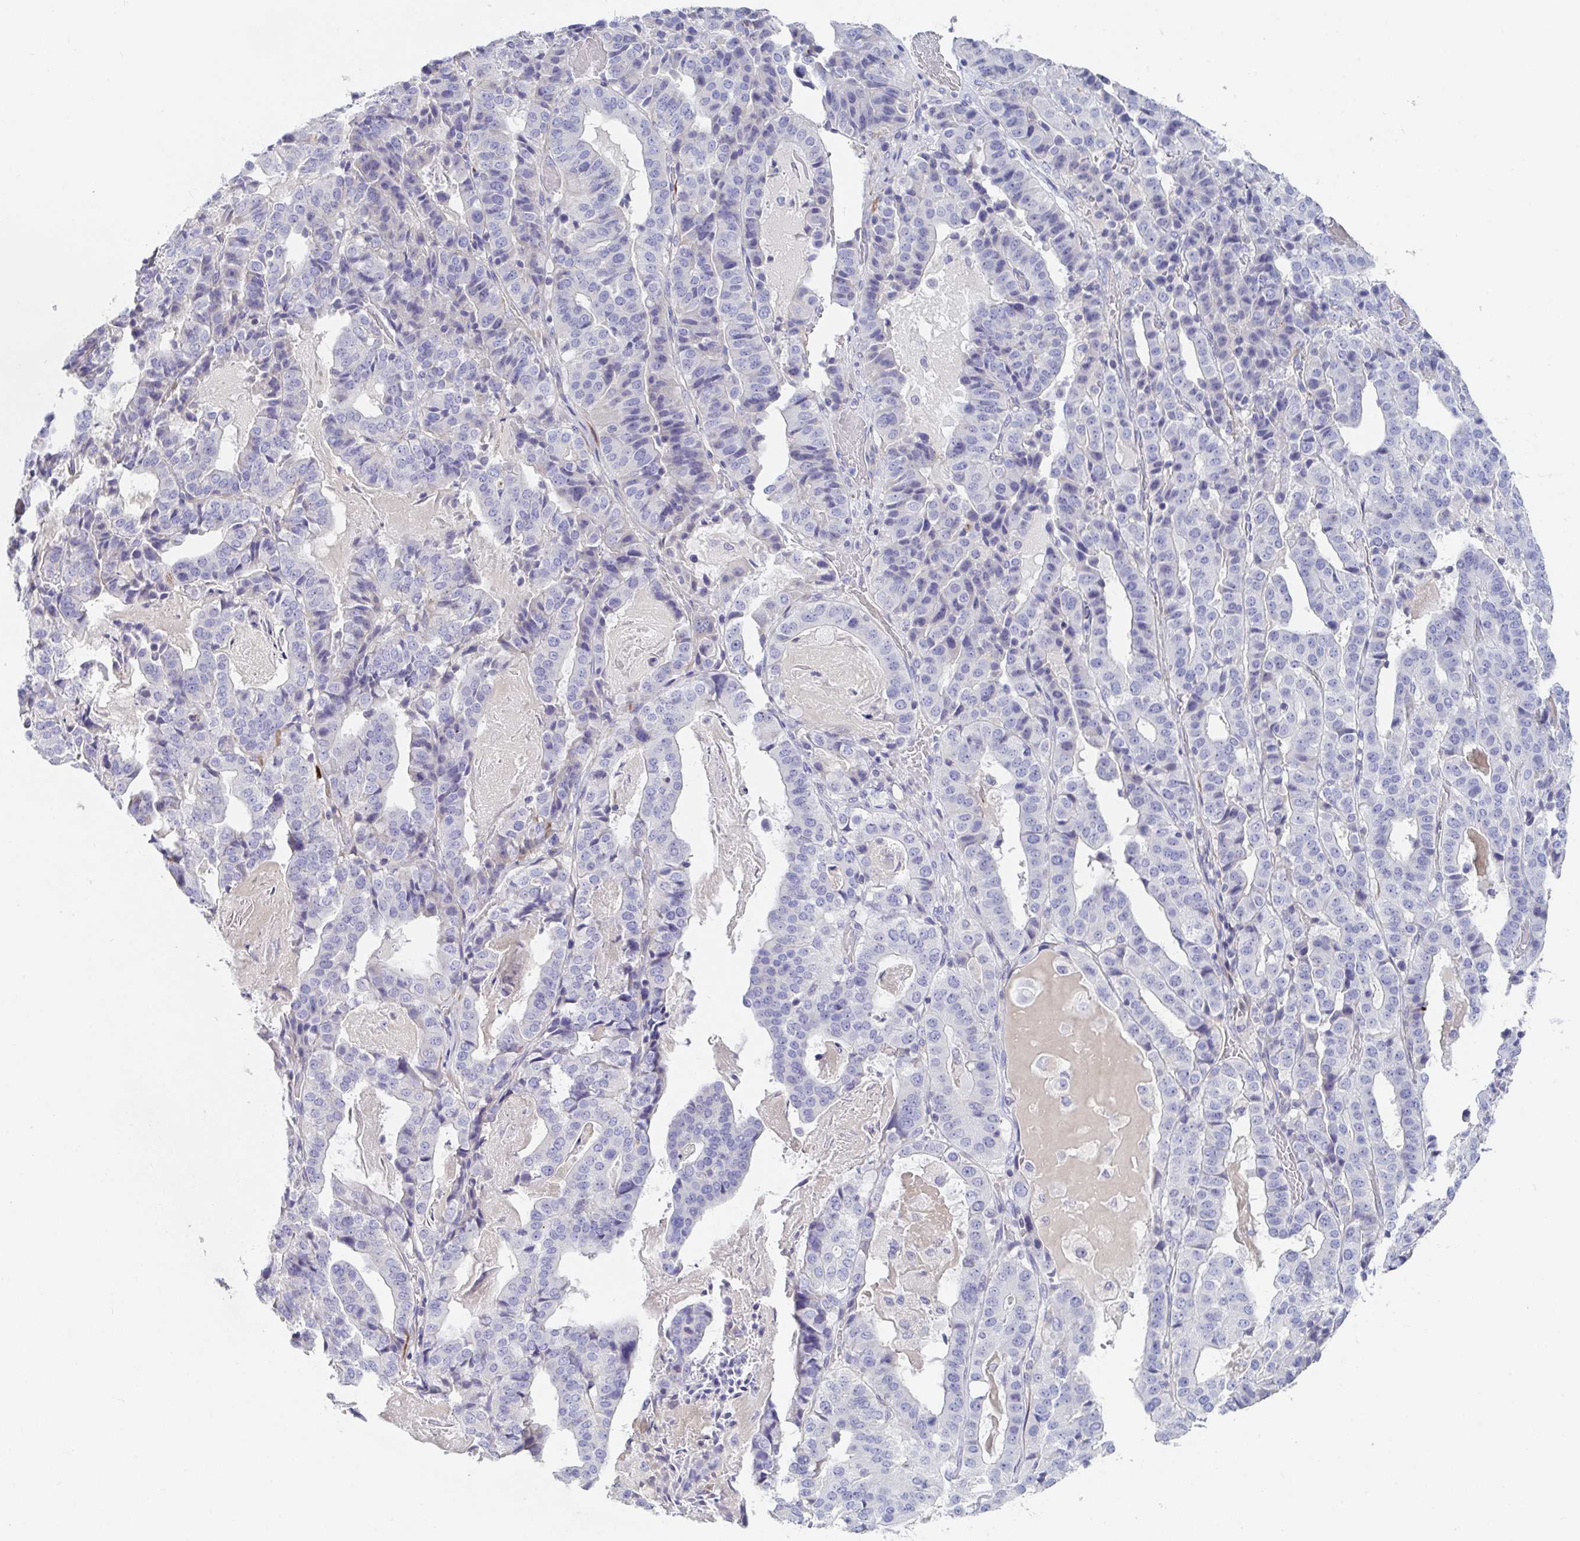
{"staining": {"intensity": "negative", "quantity": "none", "location": "none"}, "tissue": "stomach cancer", "cell_type": "Tumor cells", "image_type": "cancer", "snomed": [{"axis": "morphology", "description": "Adenocarcinoma, NOS"}, {"axis": "topography", "description": "Stomach"}], "caption": "Immunohistochemical staining of adenocarcinoma (stomach) displays no significant staining in tumor cells.", "gene": "ZNF561", "patient": {"sex": "male", "age": 48}}